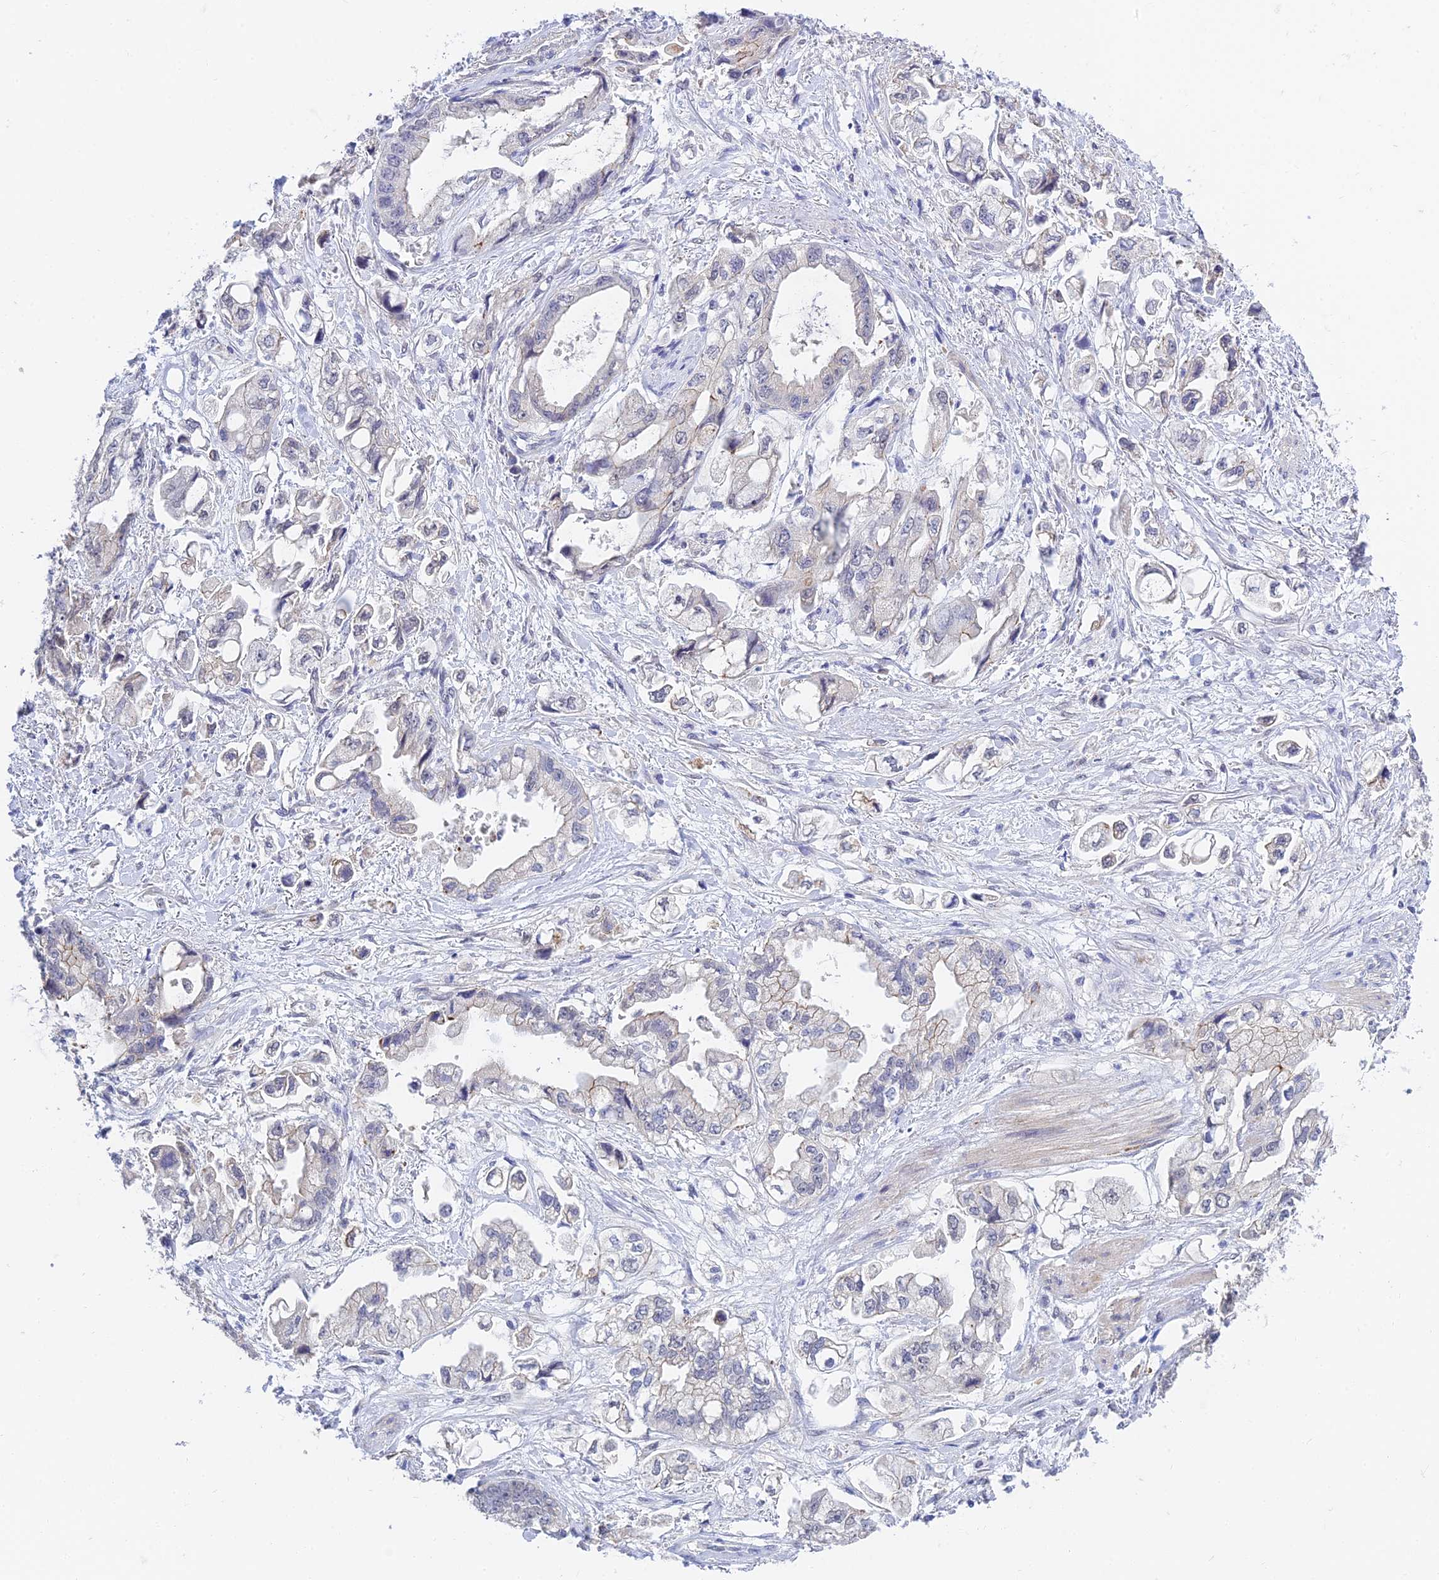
{"staining": {"intensity": "negative", "quantity": "none", "location": "none"}, "tissue": "stomach cancer", "cell_type": "Tumor cells", "image_type": "cancer", "snomed": [{"axis": "morphology", "description": "Adenocarcinoma, NOS"}, {"axis": "topography", "description": "Stomach"}], "caption": "This image is of stomach cancer stained with IHC to label a protein in brown with the nuclei are counter-stained blue. There is no expression in tumor cells.", "gene": "HOXB1", "patient": {"sex": "male", "age": 62}}